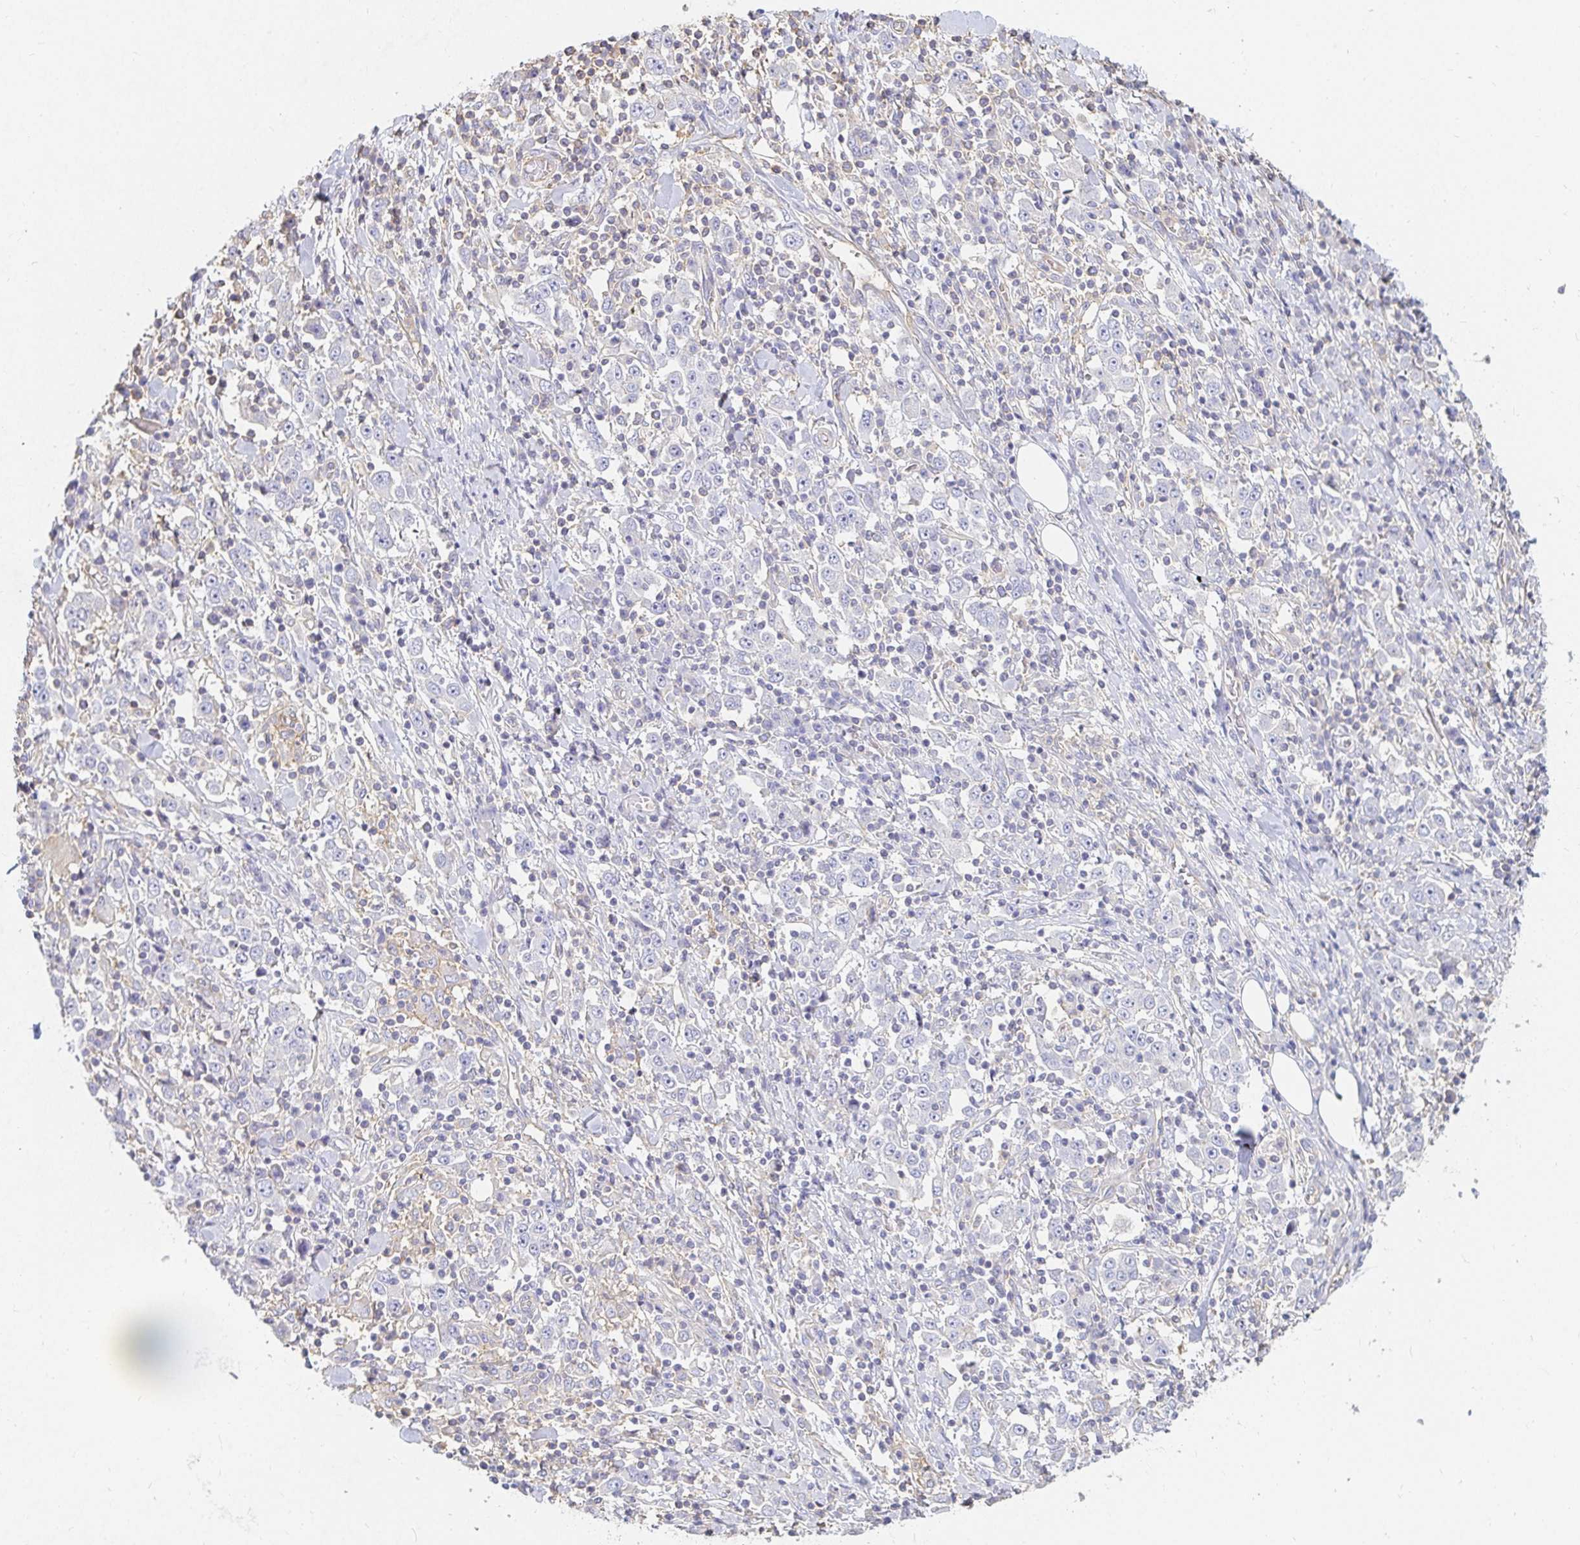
{"staining": {"intensity": "negative", "quantity": "none", "location": "none"}, "tissue": "stomach cancer", "cell_type": "Tumor cells", "image_type": "cancer", "snomed": [{"axis": "morphology", "description": "Normal tissue, NOS"}, {"axis": "morphology", "description": "Adenocarcinoma, NOS"}, {"axis": "topography", "description": "Stomach, upper"}, {"axis": "topography", "description": "Stomach"}], "caption": "Protein analysis of stomach cancer (adenocarcinoma) displays no significant expression in tumor cells.", "gene": "TSPAN19", "patient": {"sex": "male", "age": 59}}